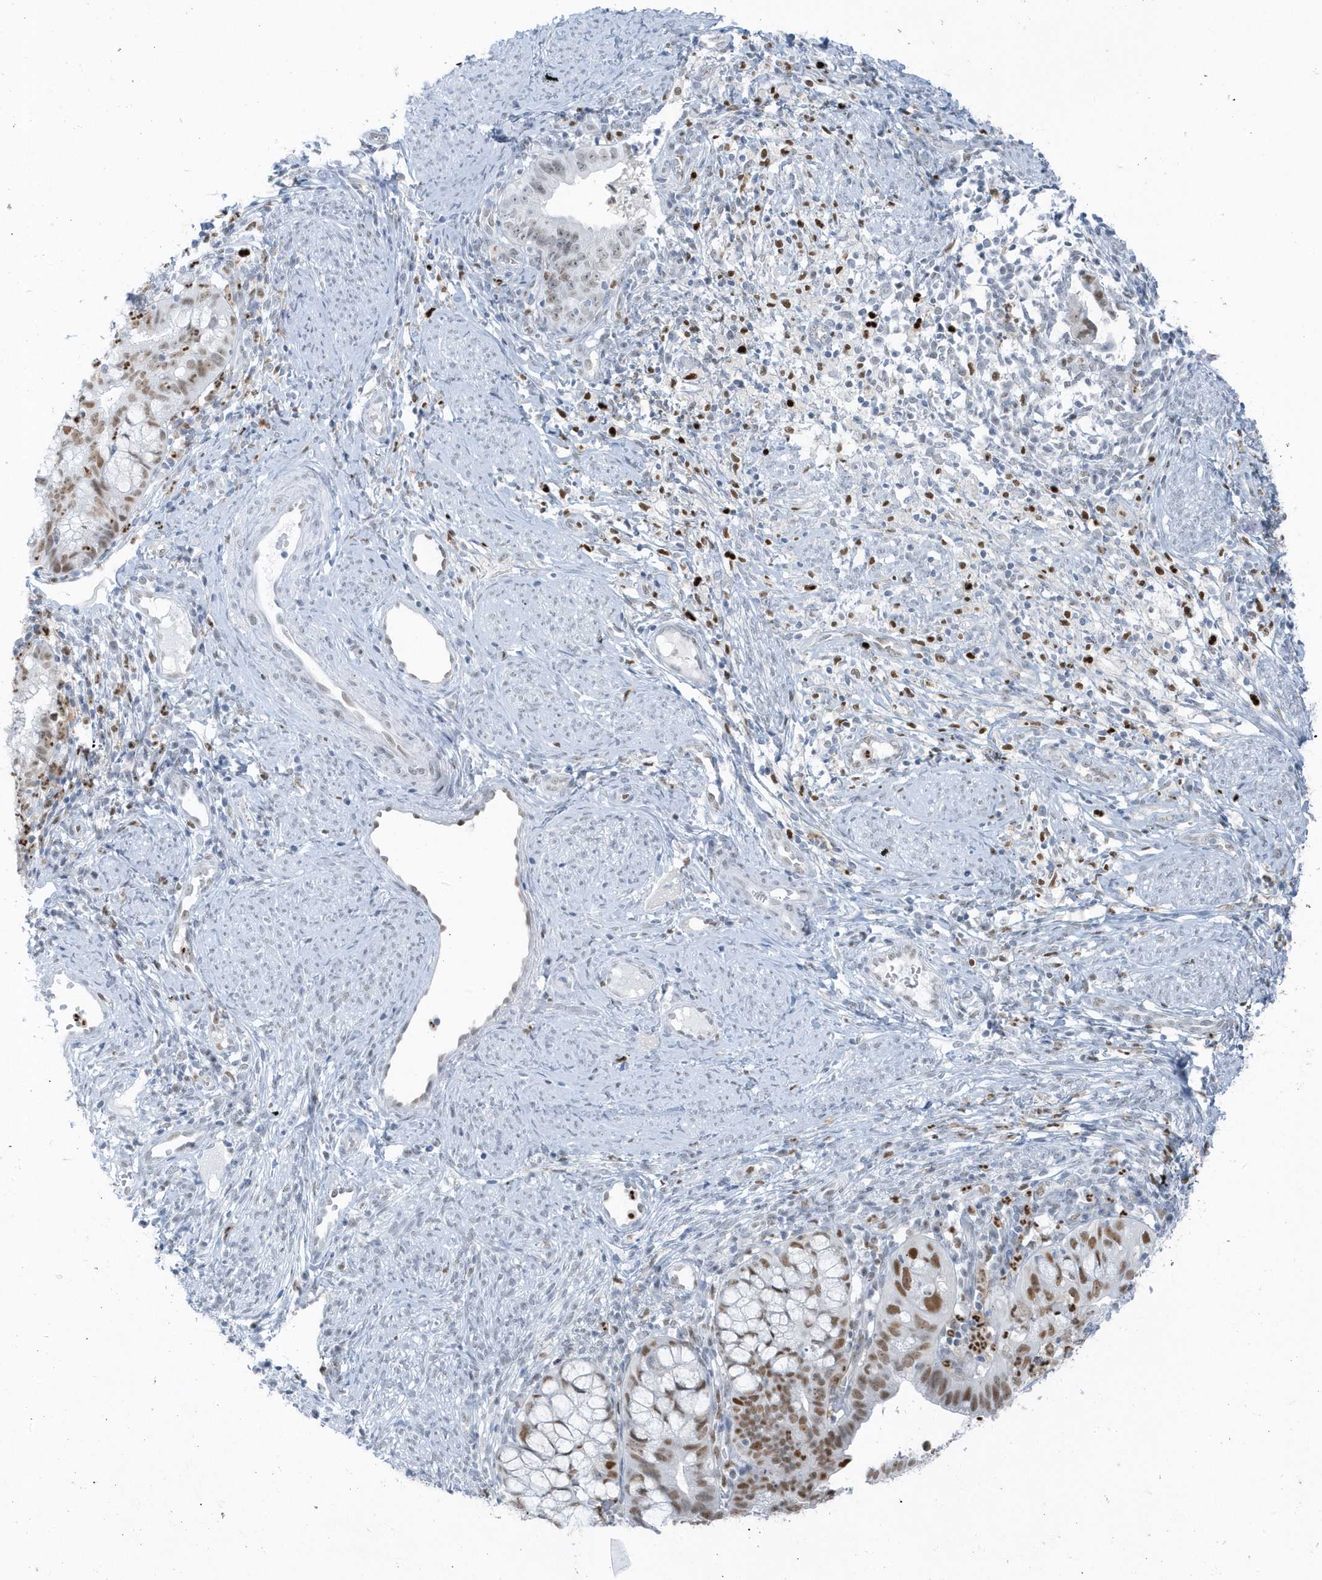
{"staining": {"intensity": "moderate", "quantity": ">75%", "location": "nuclear"}, "tissue": "cervical cancer", "cell_type": "Tumor cells", "image_type": "cancer", "snomed": [{"axis": "morphology", "description": "Adenocarcinoma, NOS"}, {"axis": "topography", "description": "Cervix"}], "caption": "IHC of cervical cancer (adenocarcinoma) exhibits medium levels of moderate nuclear staining in about >75% of tumor cells.", "gene": "SMIM34", "patient": {"sex": "female", "age": 36}}